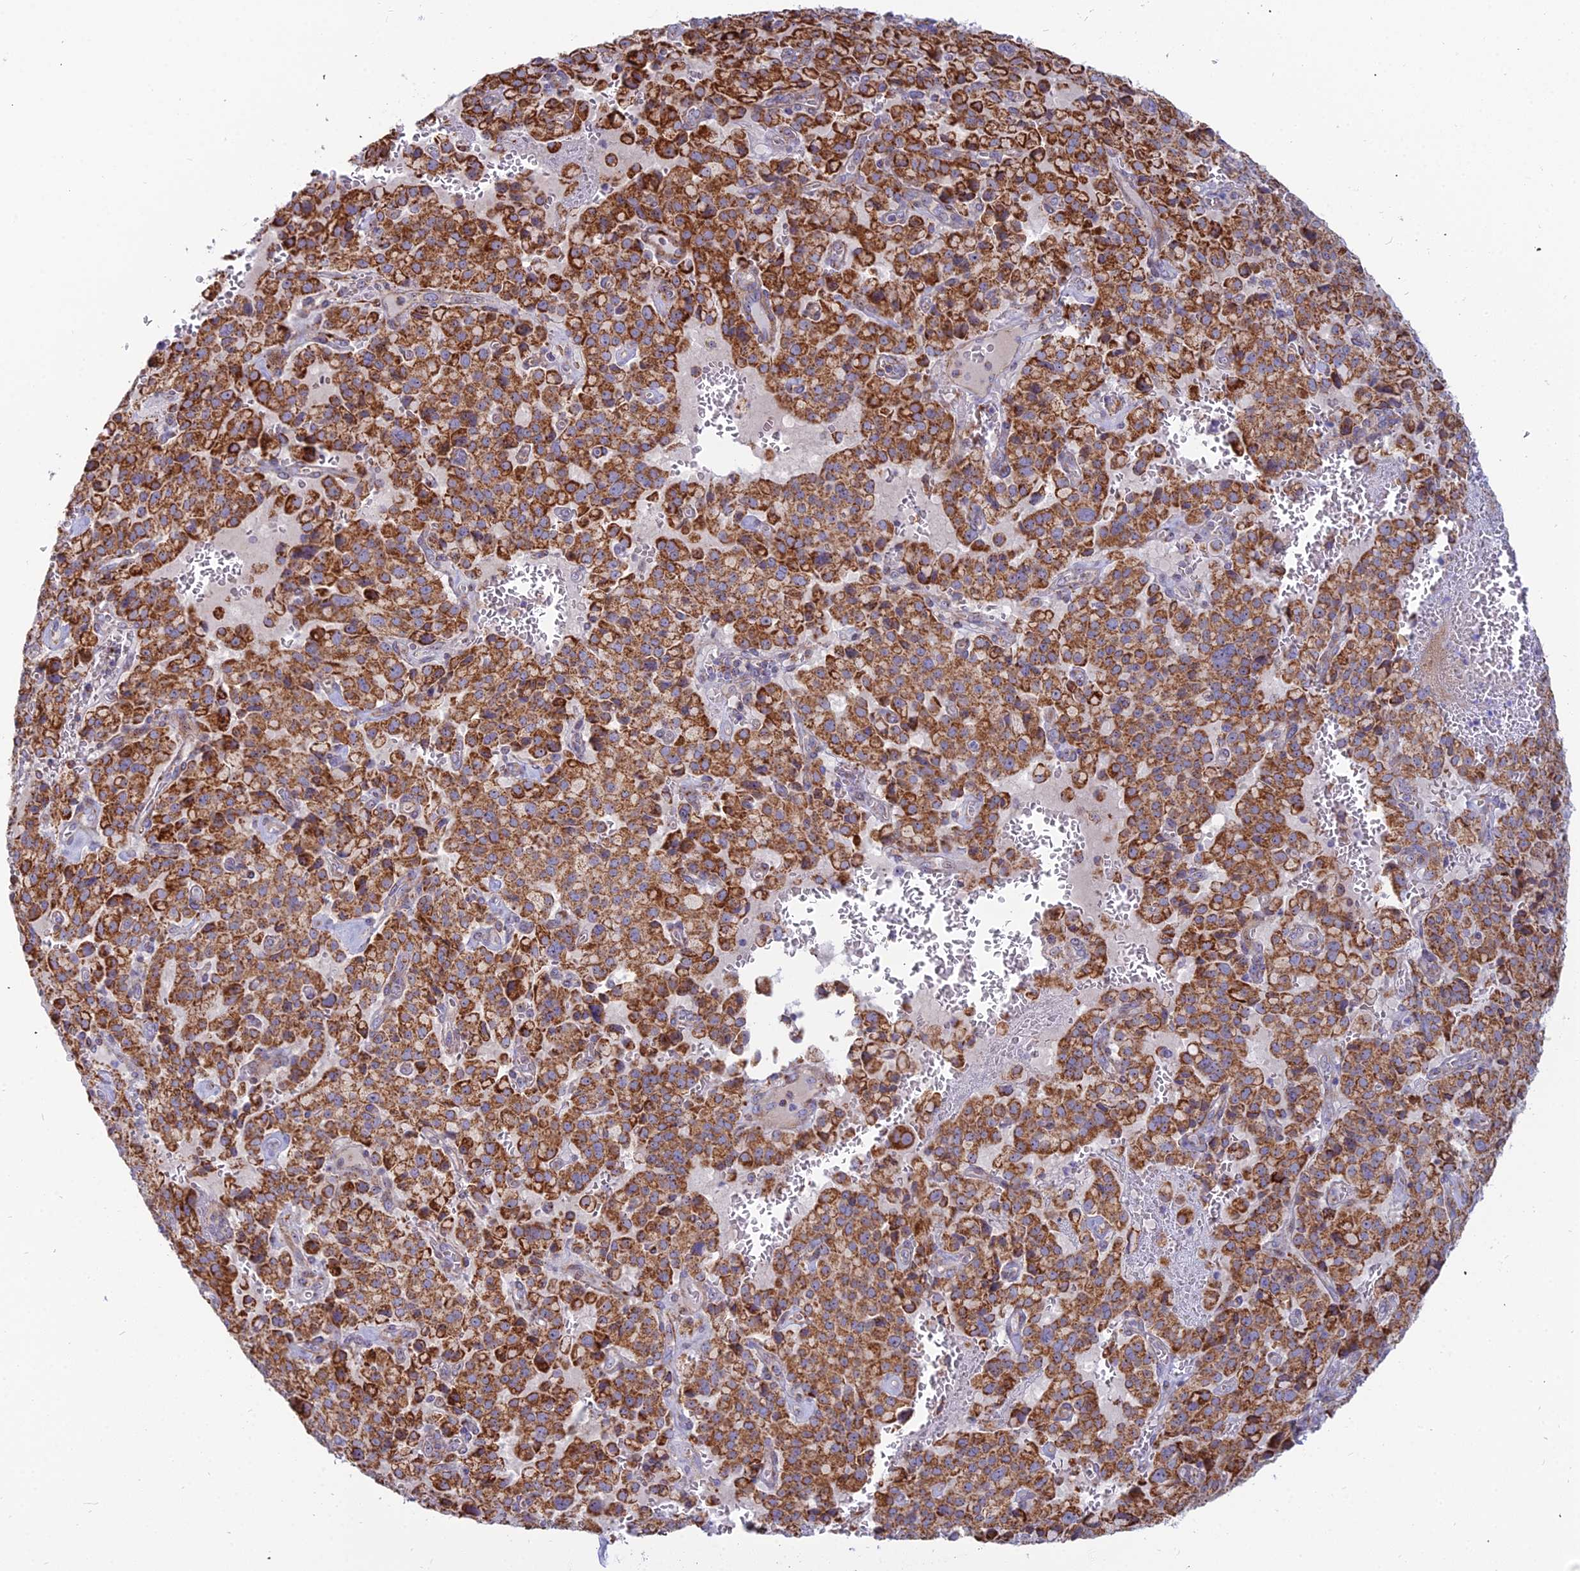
{"staining": {"intensity": "strong", "quantity": ">75%", "location": "cytoplasmic/membranous"}, "tissue": "pancreatic cancer", "cell_type": "Tumor cells", "image_type": "cancer", "snomed": [{"axis": "morphology", "description": "Adenocarcinoma, NOS"}, {"axis": "topography", "description": "Pancreas"}], "caption": "Approximately >75% of tumor cells in pancreatic cancer (adenocarcinoma) show strong cytoplasmic/membranous protein positivity as visualized by brown immunohistochemical staining.", "gene": "SLC35F4", "patient": {"sex": "male", "age": 65}}